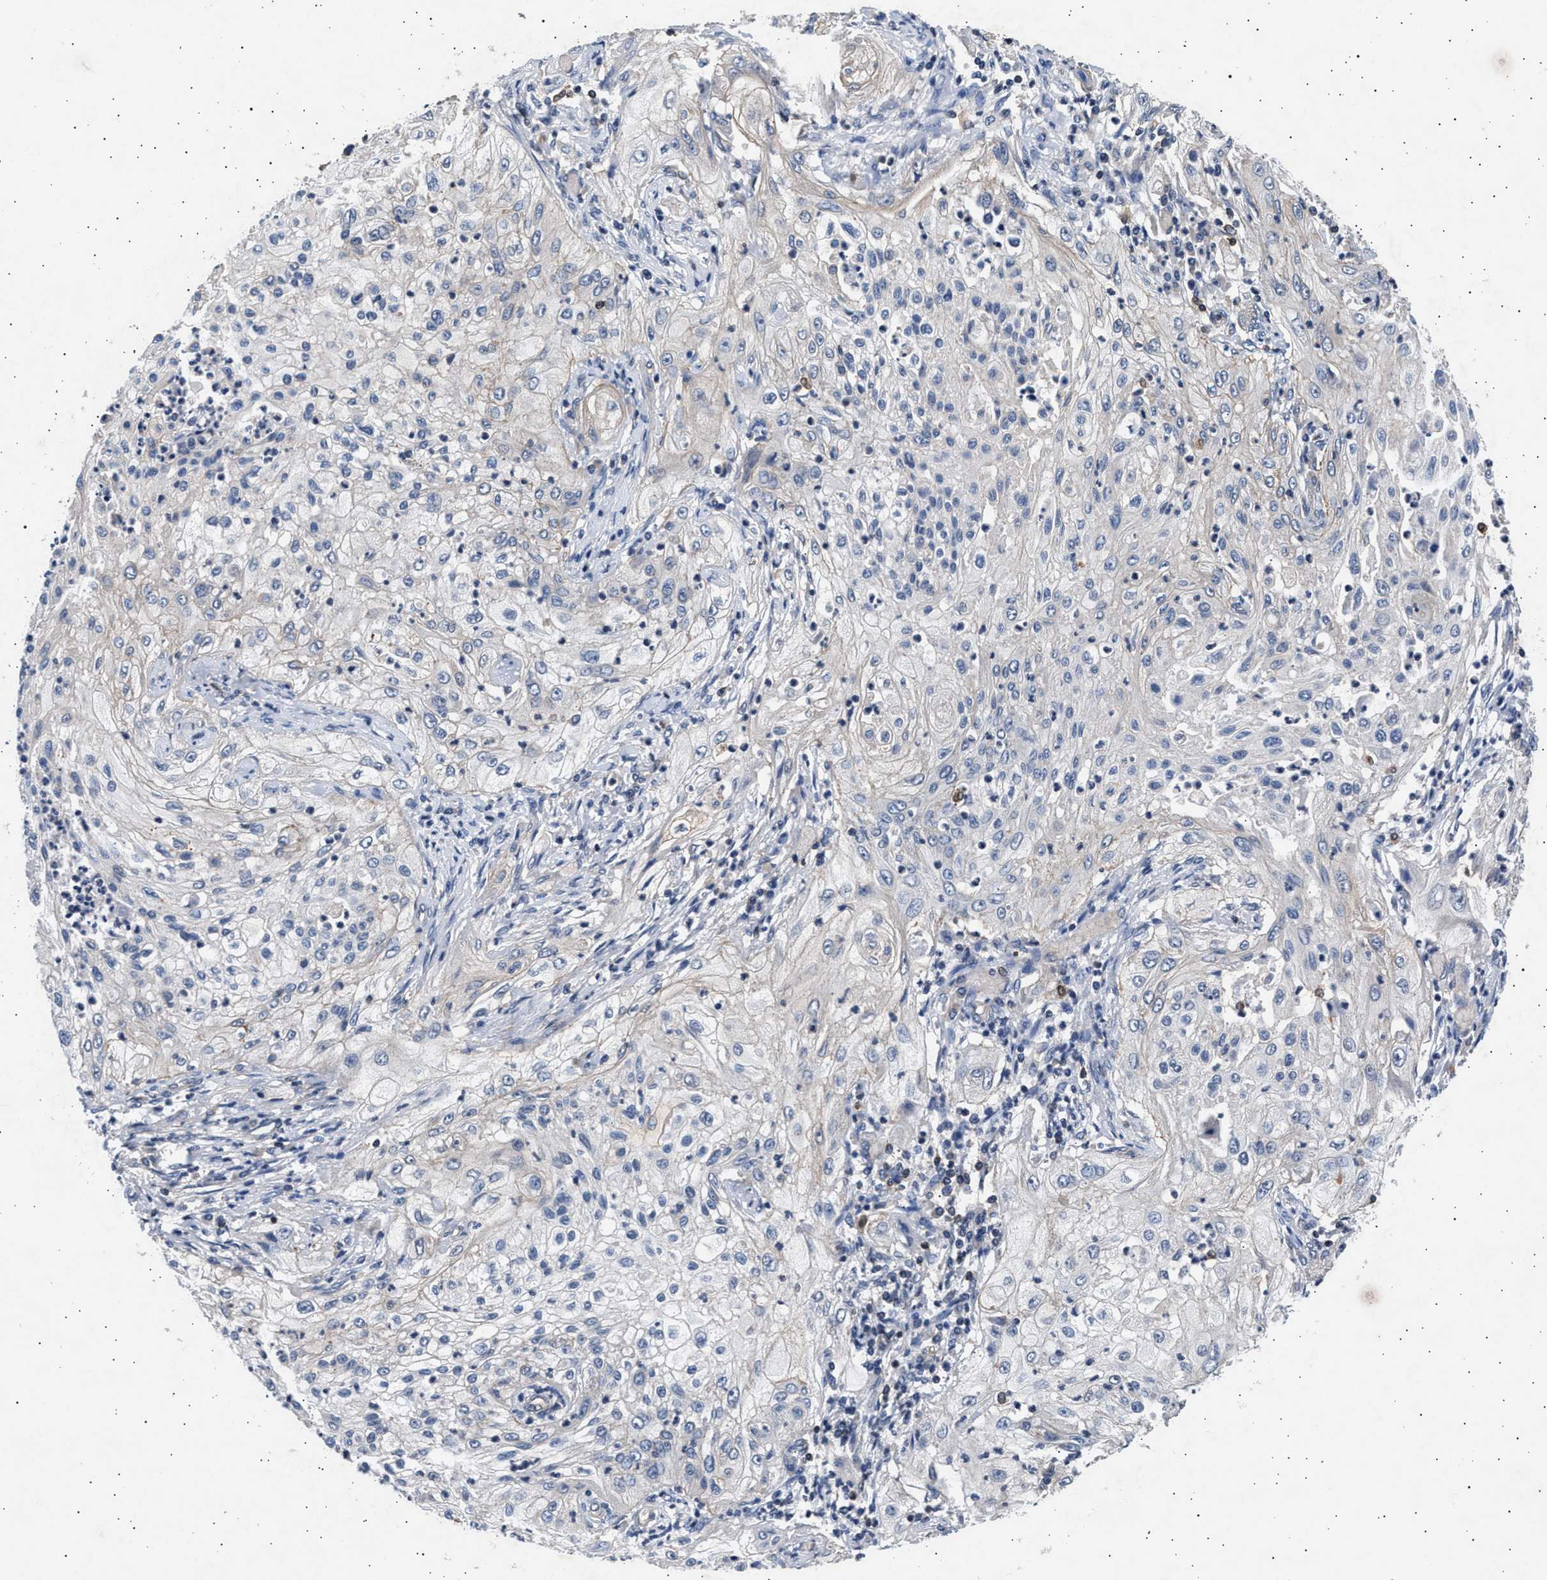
{"staining": {"intensity": "negative", "quantity": "none", "location": "none"}, "tissue": "lung cancer", "cell_type": "Tumor cells", "image_type": "cancer", "snomed": [{"axis": "morphology", "description": "Inflammation, NOS"}, {"axis": "morphology", "description": "Squamous cell carcinoma, NOS"}, {"axis": "topography", "description": "Lymph node"}, {"axis": "topography", "description": "Soft tissue"}, {"axis": "topography", "description": "Lung"}], "caption": "Immunohistochemistry (IHC) of human lung cancer shows no expression in tumor cells.", "gene": "GRAP2", "patient": {"sex": "male", "age": 66}}